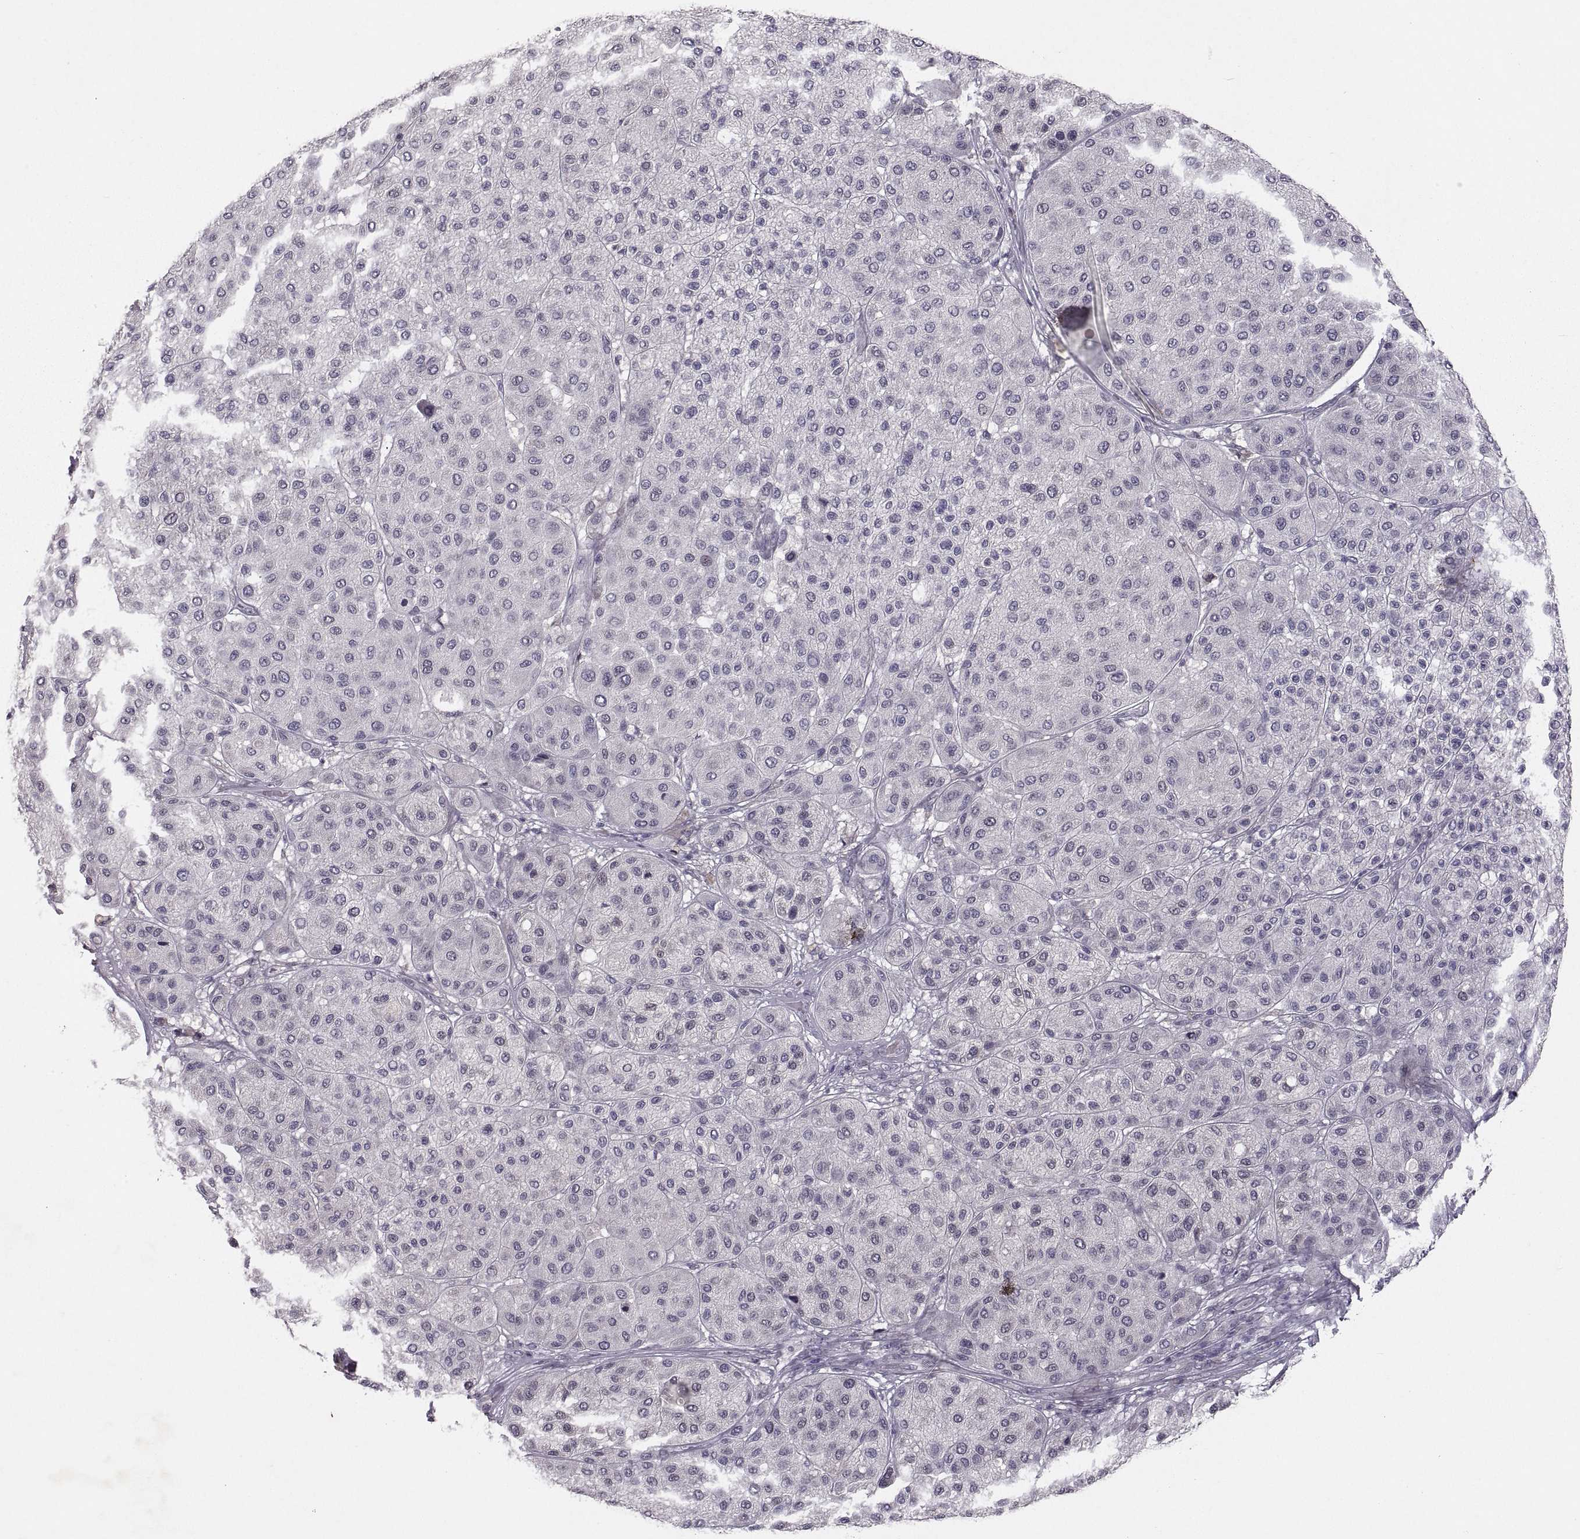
{"staining": {"intensity": "negative", "quantity": "none", "location": "none"}, "tissue": "melanoma", "cell_type": "Tumor cells", "image_type": "cancer", "snomed": [{"axis": "morphology", "description": "Malignant melanoma, Metastatic site"}, {"axis": "topography", "description": "Smooth muscle"}], "caption": "Melanoma was stained to show a protein in brown. There is no significant expression in tumor cells. (Brightfield microscopy of DAB immunohistochemistry (IHC) at high magnification).", "gene": "PAX2", "patient": {"sex": "male", "age": 41}}